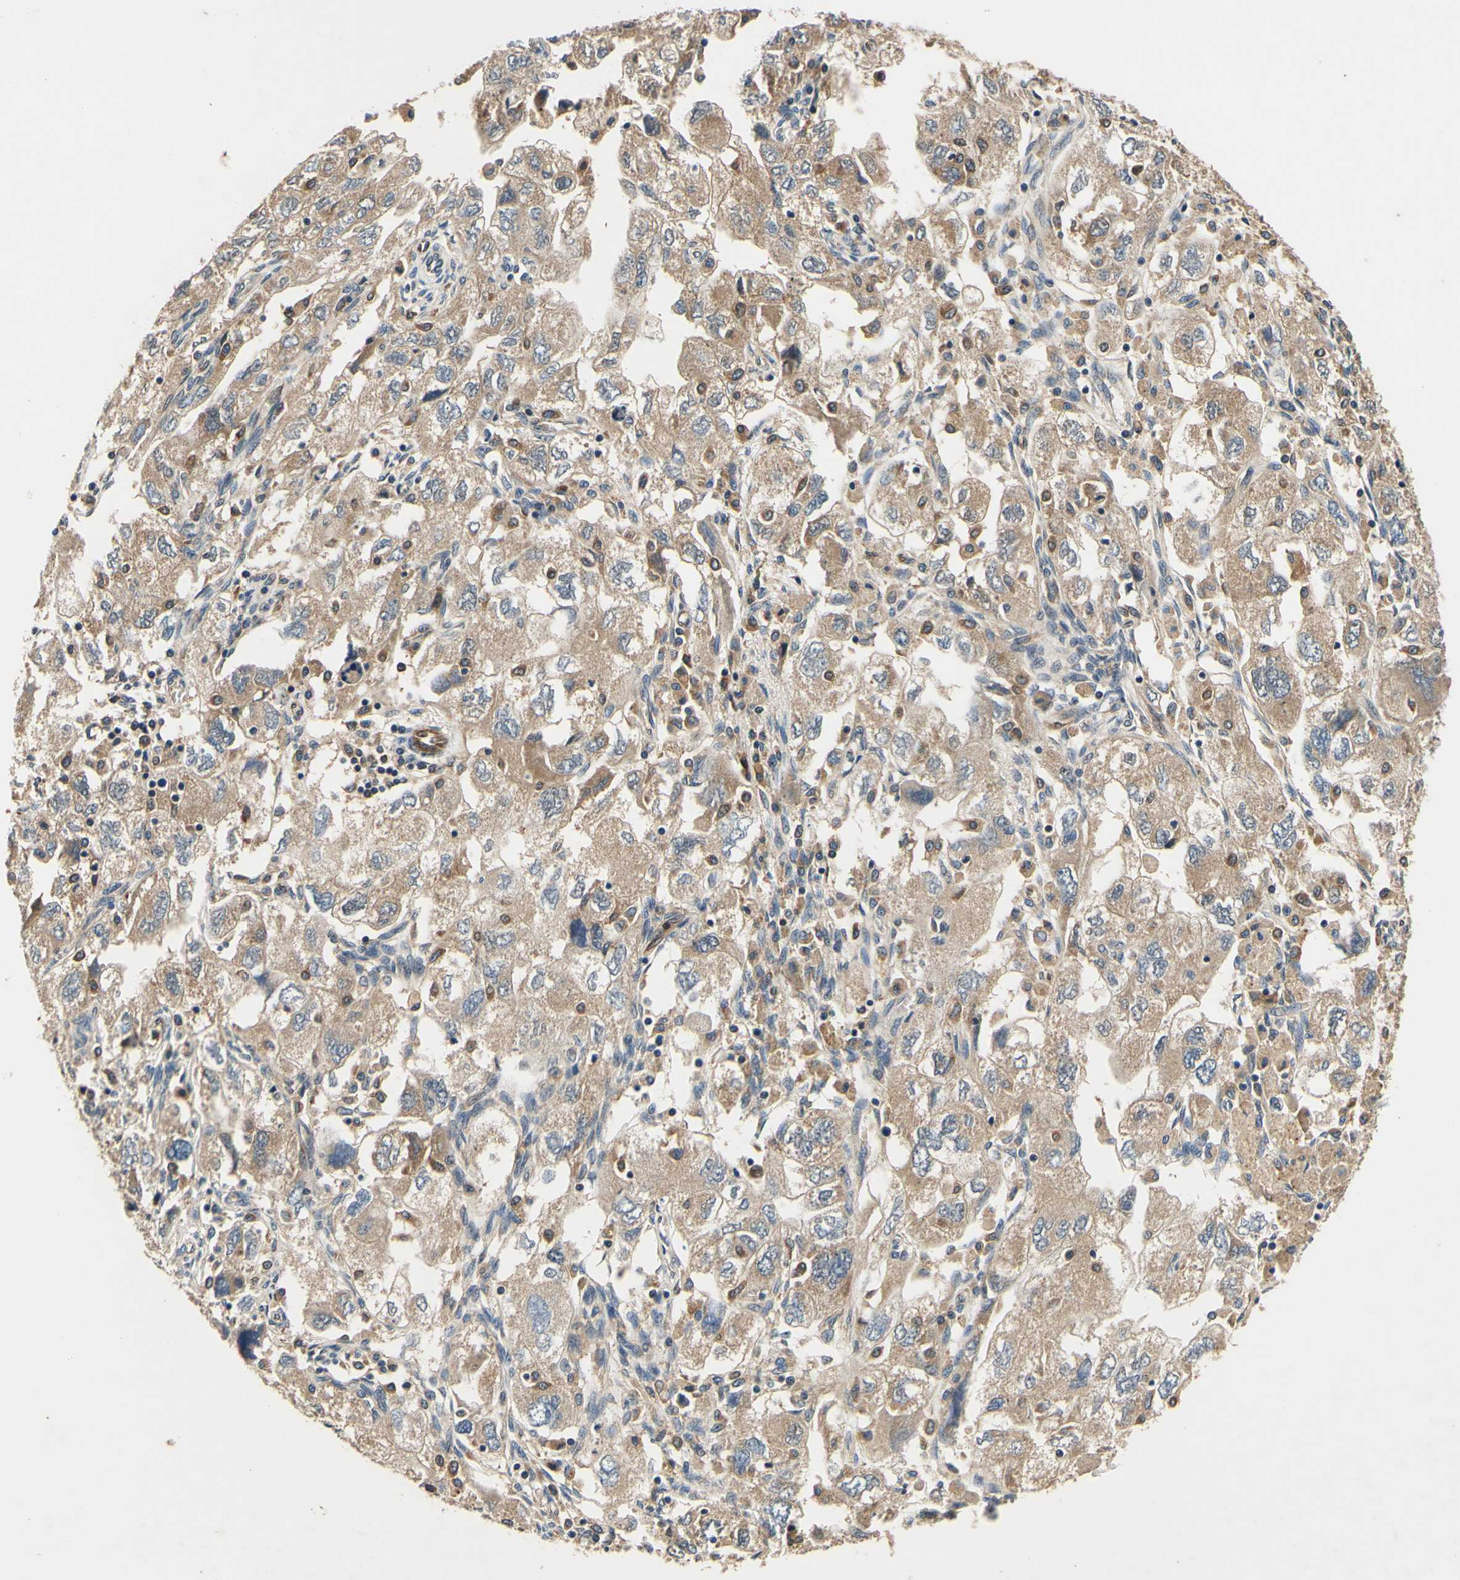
{"staining": {"intensity": "weak", "quantity": ">75%", "location": "cytoplasmic/membranous"}, "tissue": "ovarian cancer", "cell_type": "Tumor cells", "image_type": "cancer", "snomed": [{"axis": "morphology", "description": "Carcinoma, NOS"}, {"axis": "morphology", "description": "Cystadenocarcinoma, serous, NOS"}, {"axis": "topography", "description": "Ovary"}], "caption": "This micrograph displays immunohistochemistry staining of ovarian cancer, with low weak cytoplasmic/membranous expression in approximately >75% of tumor cells.", "gene": "PLA2G4A", "patient": {"sex": "female", "age": 69}}